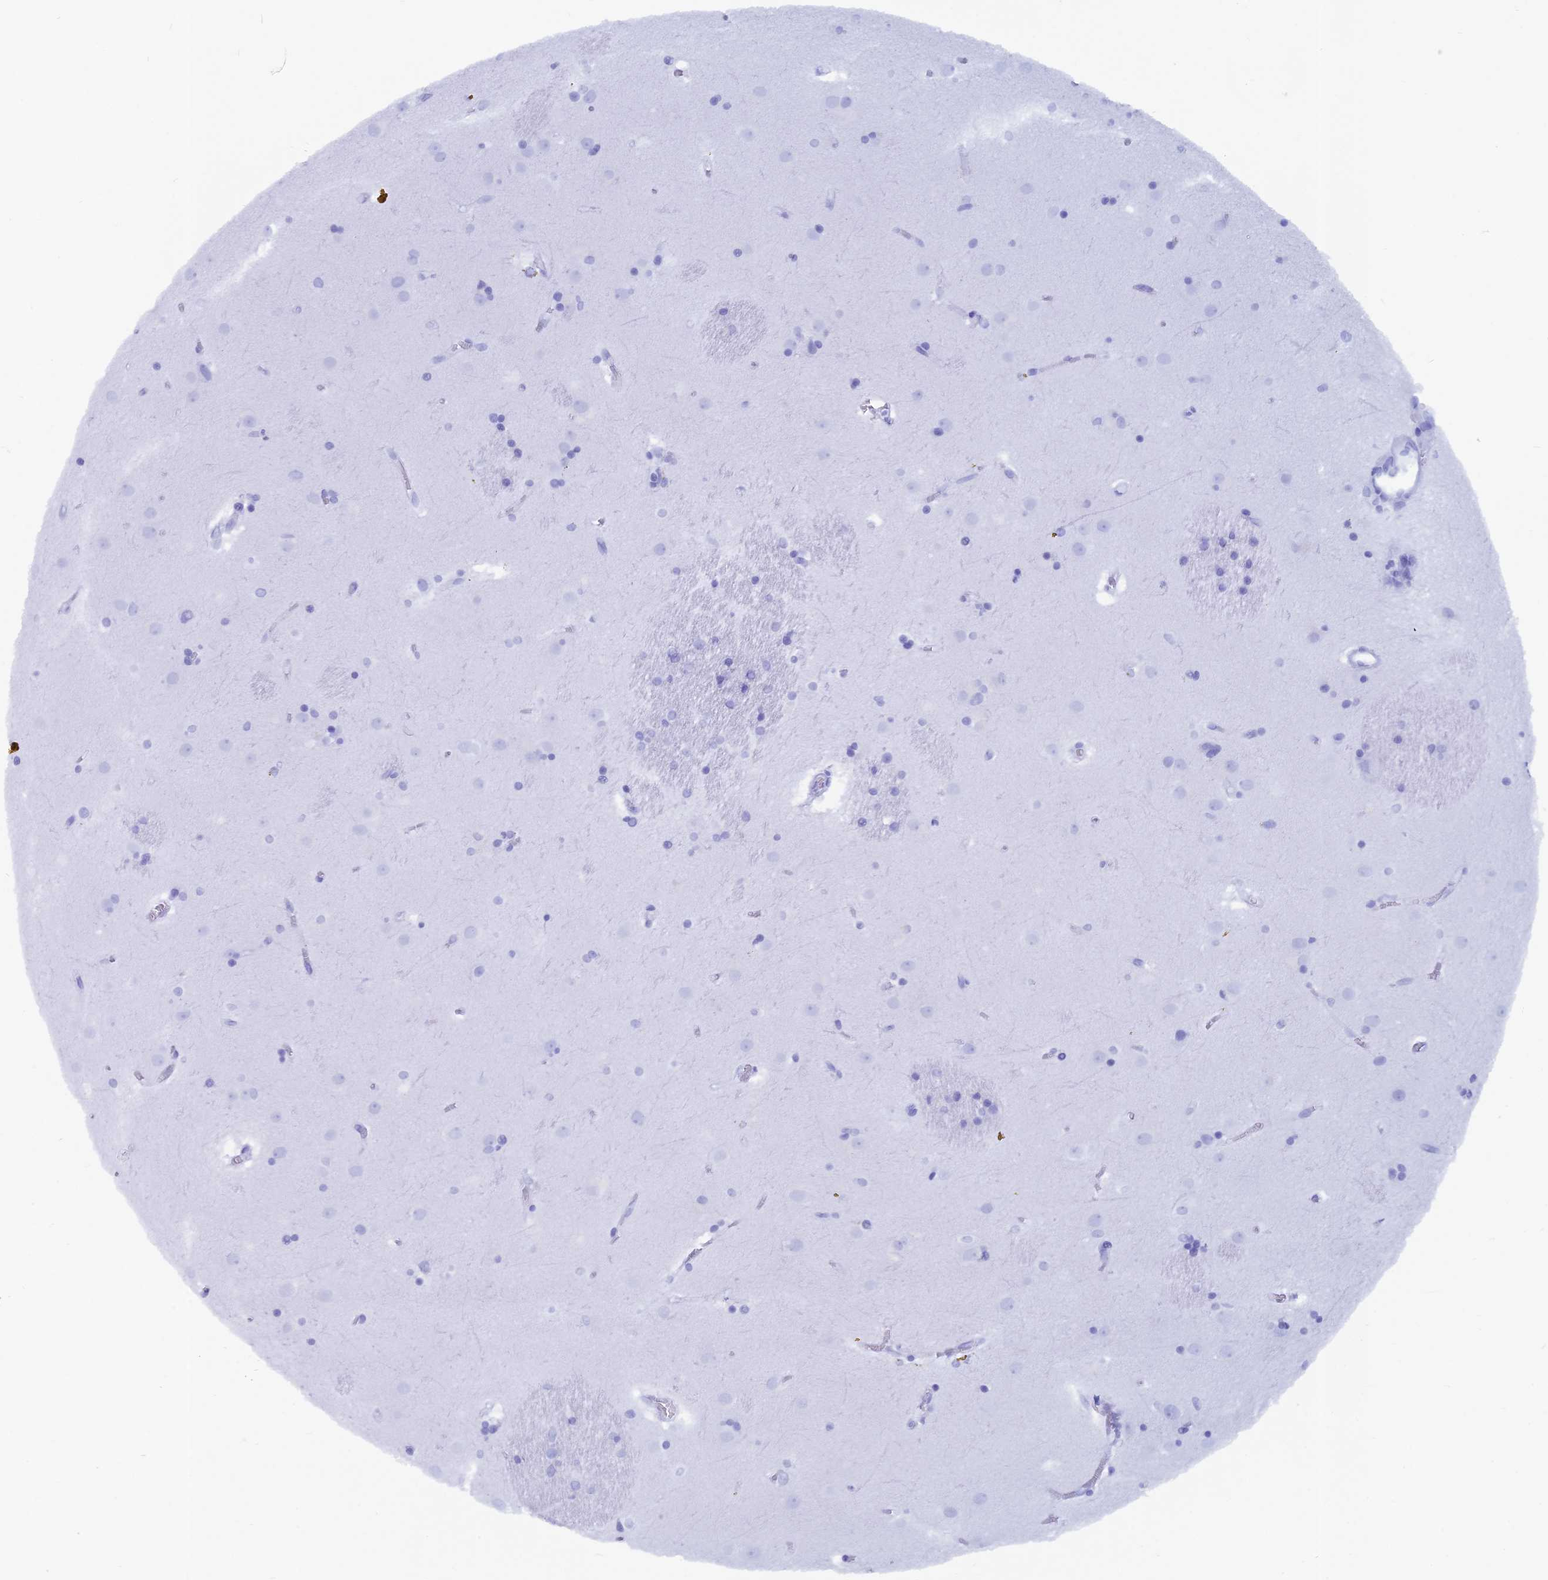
{"staining": {"intensity": "negative", "quantity": "none", "location": "none"}, "tissue": "caudate", "cell_type": "Glial cells", "image_type": "normal", "snomed": [{"axis": "morphology", "description": "Normal tissue, NOS"}, {"axis": "topography", "description": "Lateral ventricle wall"}], "caption": "Glial cells show no significant positivity in benign caudate.", "gene": "CAPS", "patient": {"sex": "male", "age": 70}}